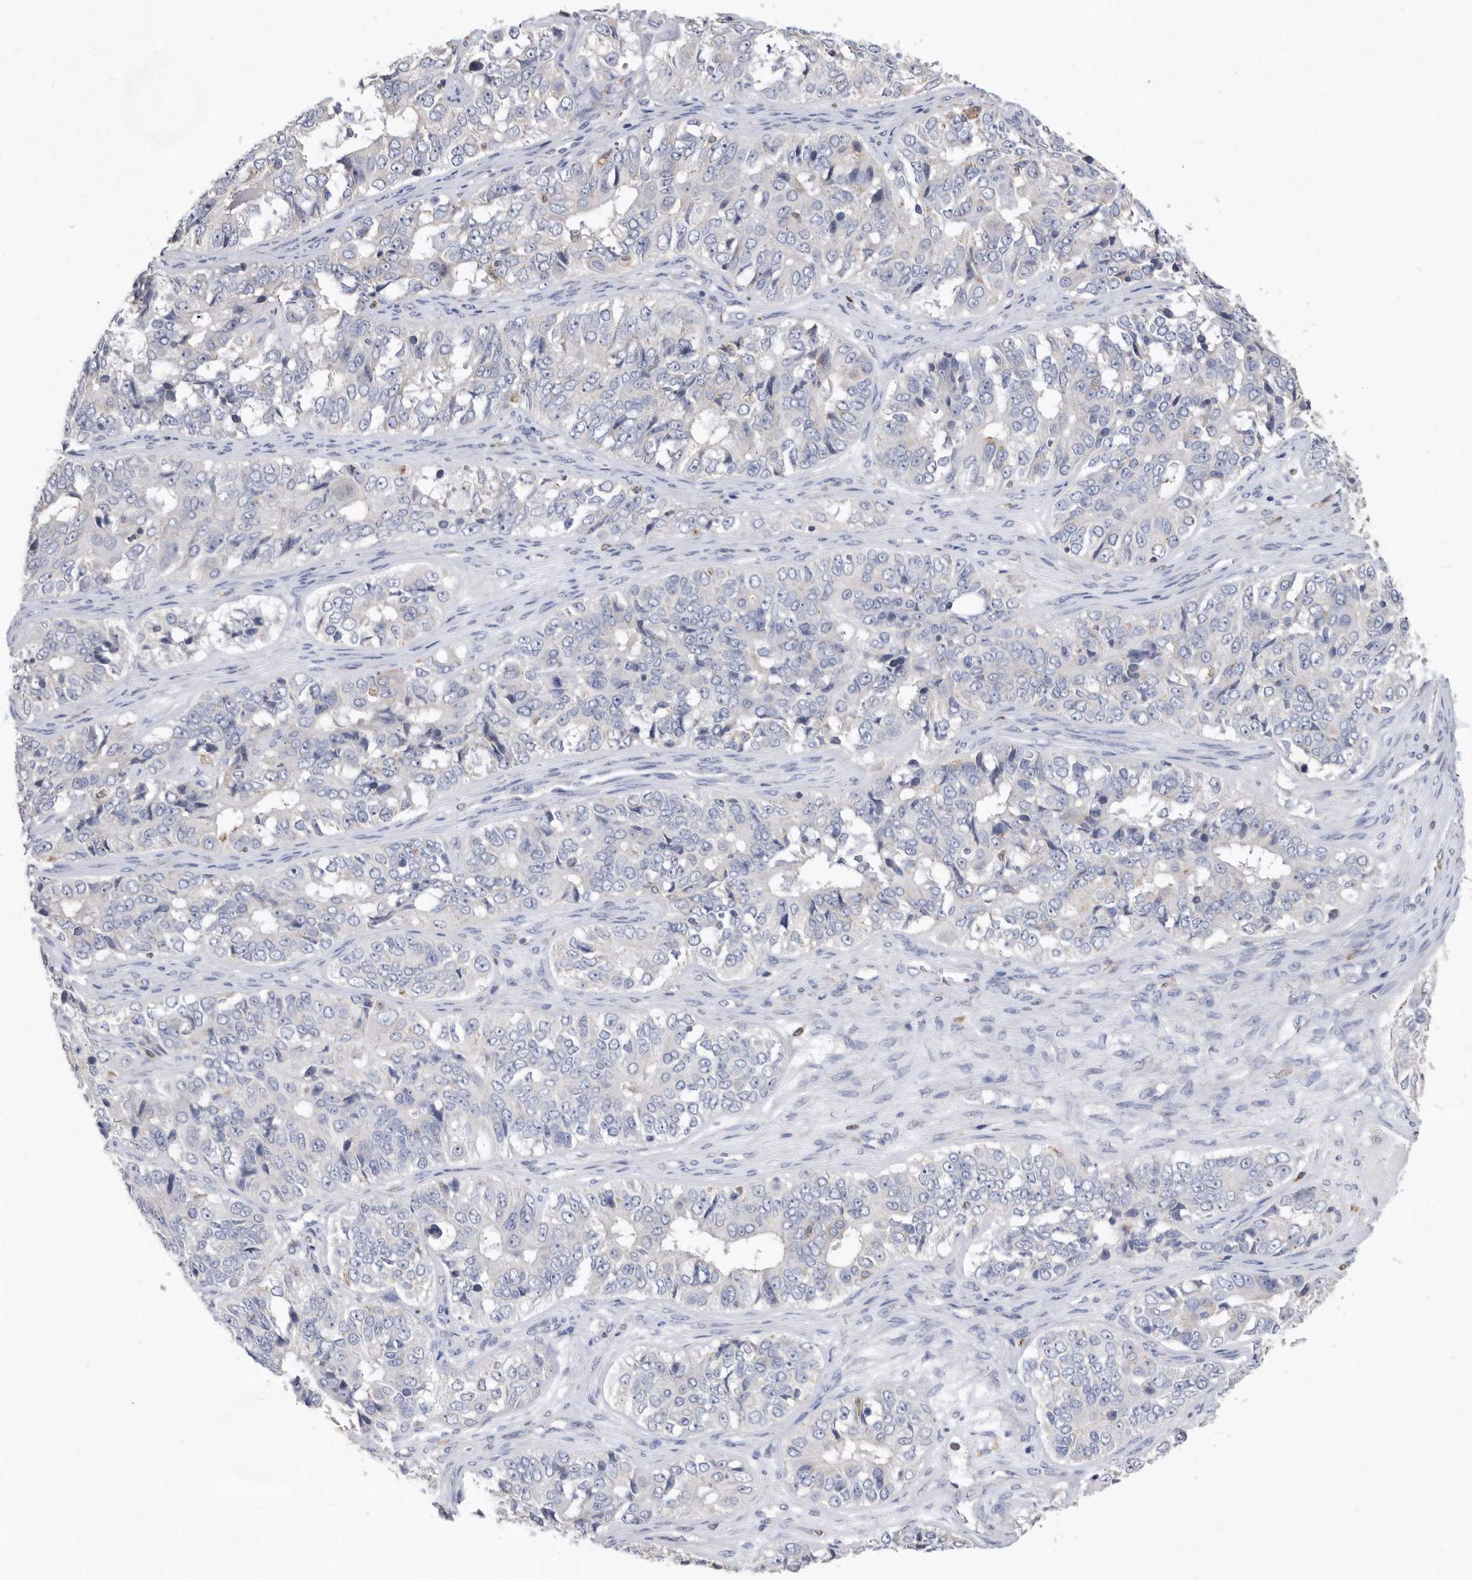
{"staining": {"intensity": "negative", "quantity": "none", "location": "none"}, "tissue": "ovarian cancer", "cell_type": "Tumor cells", "image_type": "cancer", "snomed": [{"axis": "morphology", "description": "Carcinoma, endometroid"}, {"axis": "topography", "description": "Ovary"}], "caption": "DAB (3,3'-diaminobenzidine) immunohistochemical staining of human ovarian endometroid carcinoma shows no significant expression in tumor cells.", "gene": "CRISPLD2", "patient": {"sex": "female", "age": 51}}